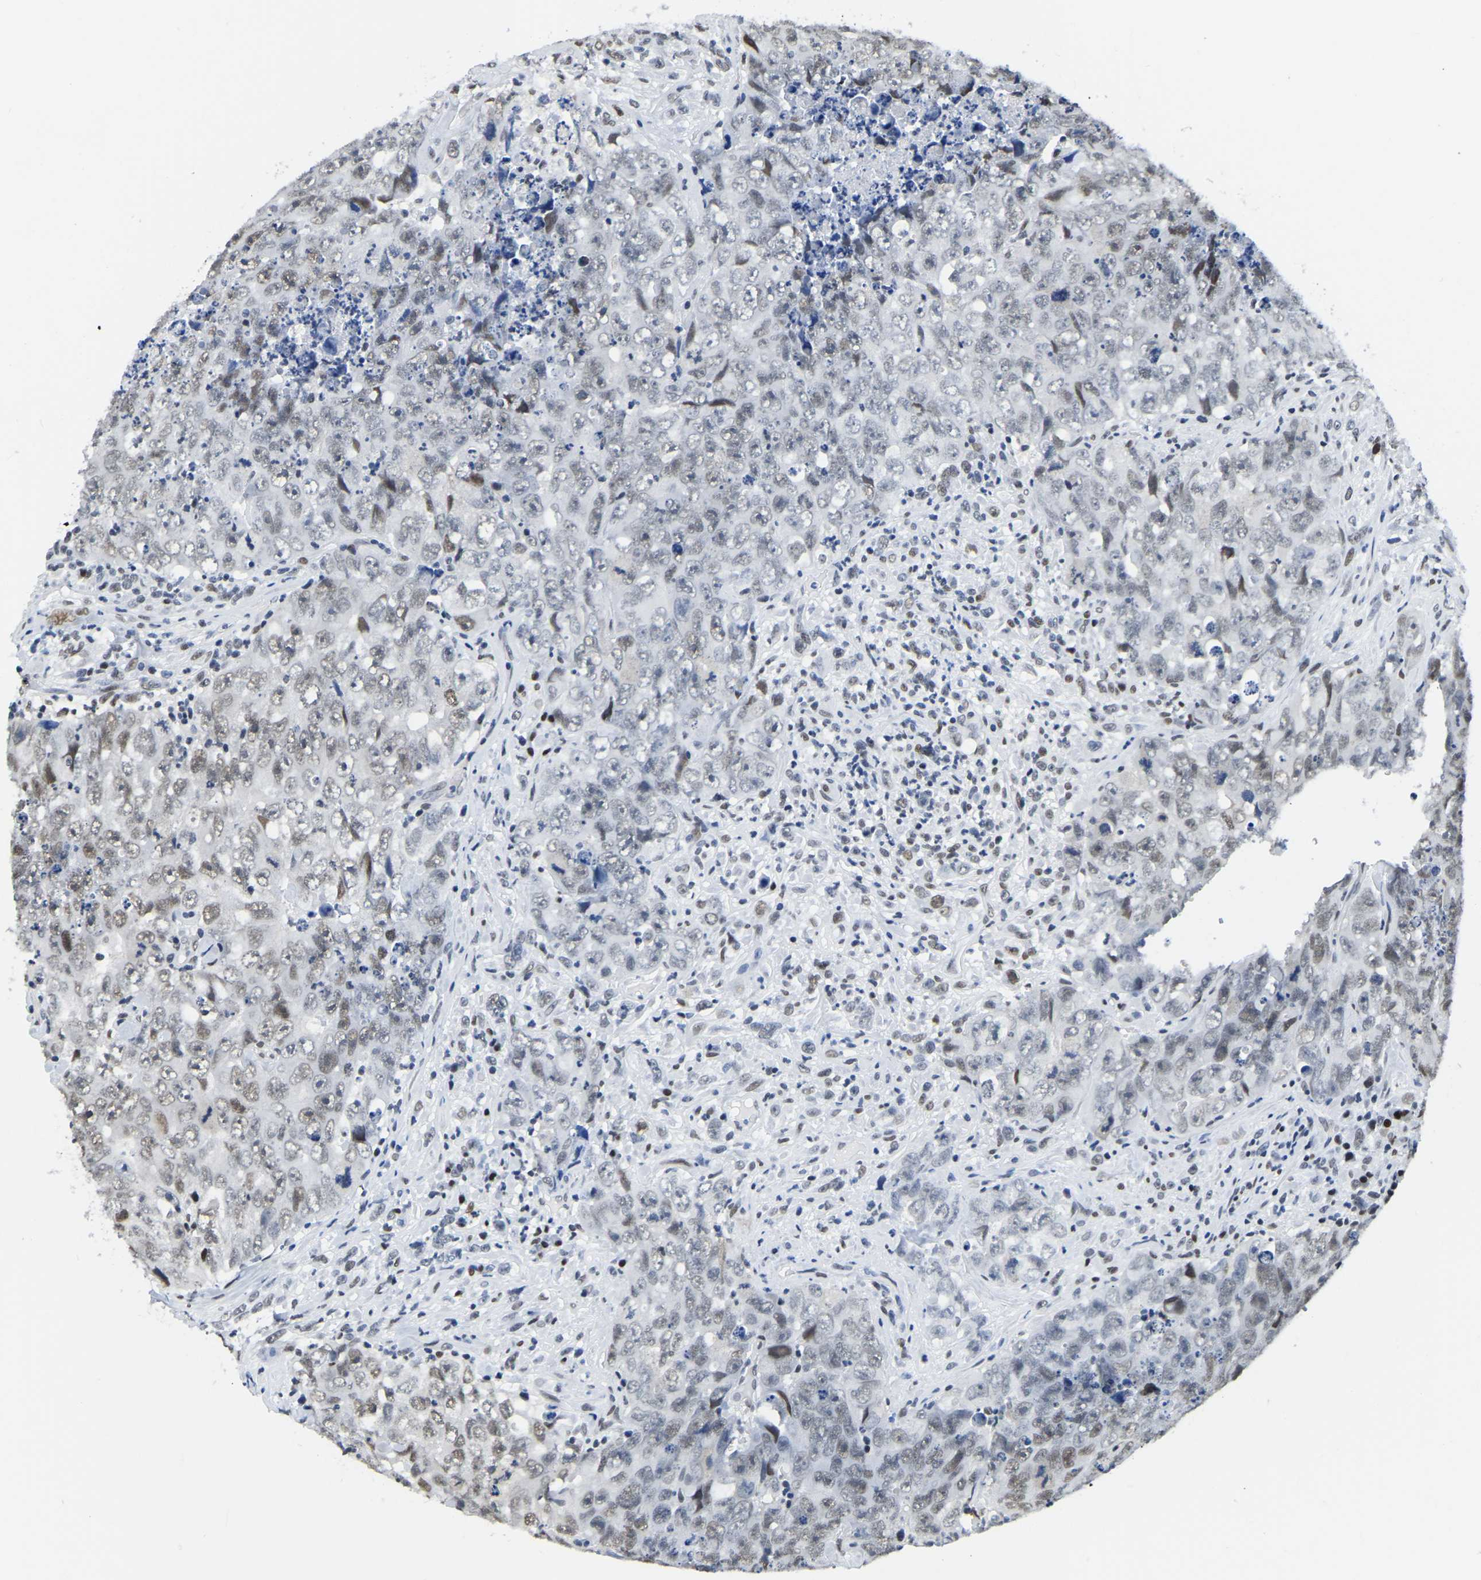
{"staining": {"intensity": "moderate", "quantity": "<25%", "location": "nuclear"}, "tissue": "testis cancer", "cell_type": "Tumor cells", "image_type": "cancer", "snomed": [{"axis": "morphology", "description": "Carcinoma, Embryonal, NOS"}, {"axis": "topography", "description": "Testis"}], "caption": "A brown stain shows moderate nuclear expression of a protein in human testis cancer (embryonal carcinoma) tumor cells.", "gene": "UBA1", "patient": {"sex": "male", "age": 32}}